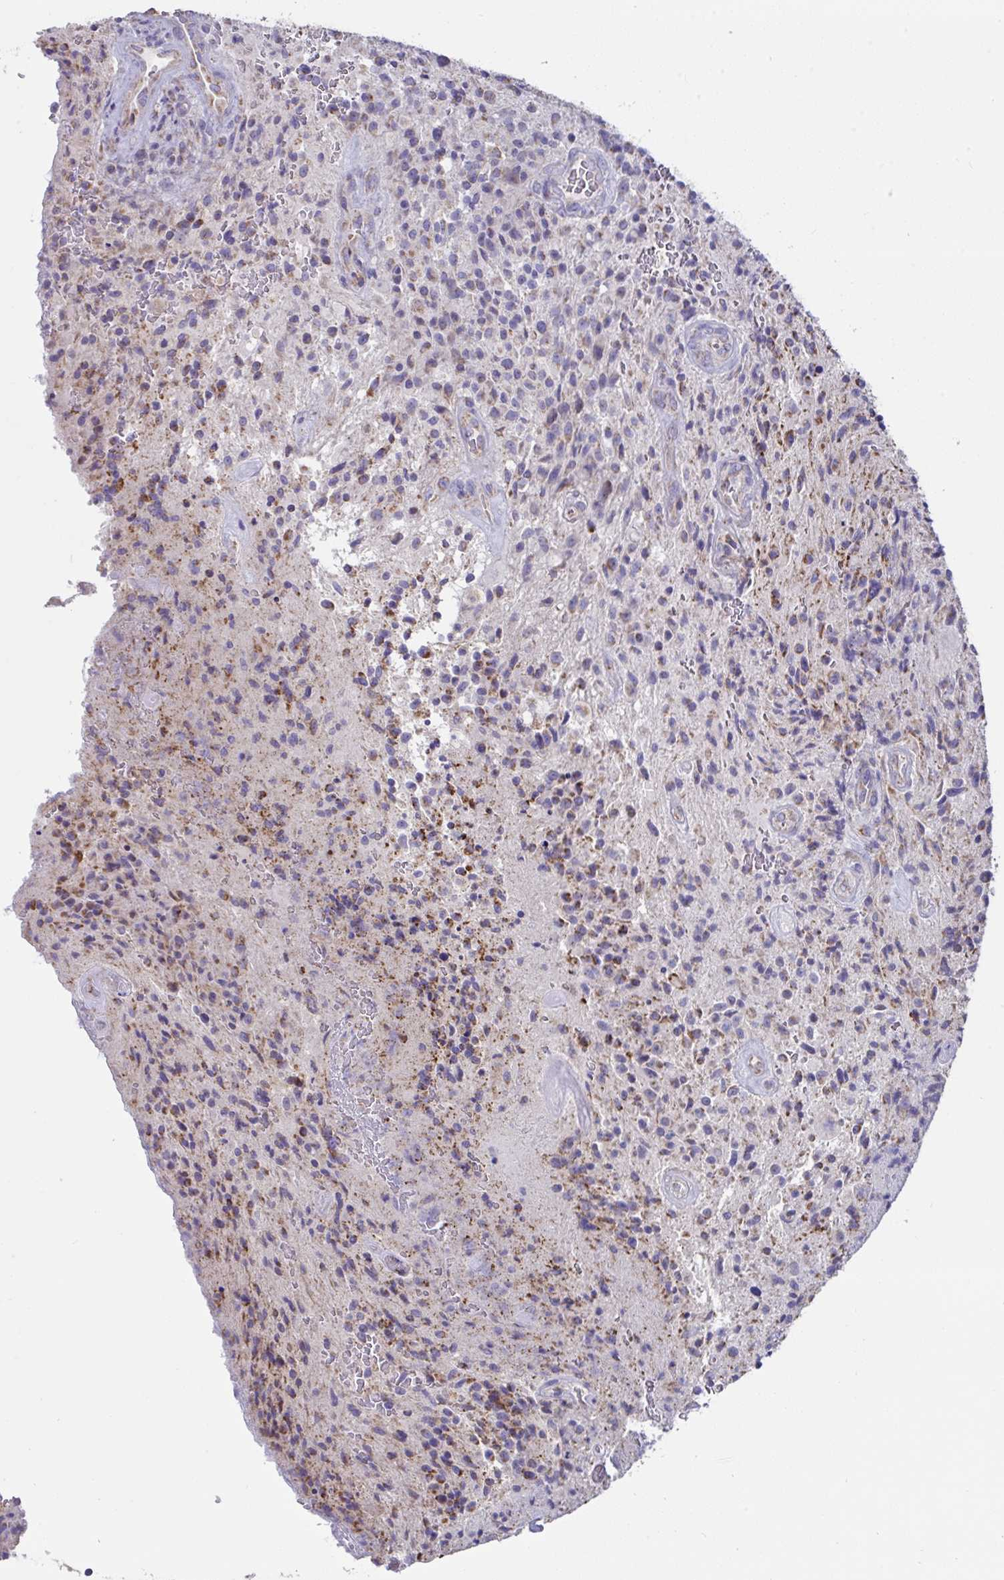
{"staining": {"intensity": "negative", "quantity": "none", "location": "none"}, "tissue": "glioma", "cell_type": "Tumor cells", "image_type": "cancer", "snomed": [{"axis": "morphology", "description": "Normal tissue, NOS"}, {"axis": "morphology", "description": "Glioma, malignant, High grade"}, {"axis": "topography", "description": "Cerebral cortex"}], "caption": "Photomicrograph shows no protein expression in tumor cells of malignant high-grade glioma tissue.", "gene": "DOK7", "patient": {"sex": "male", "age": 56}}